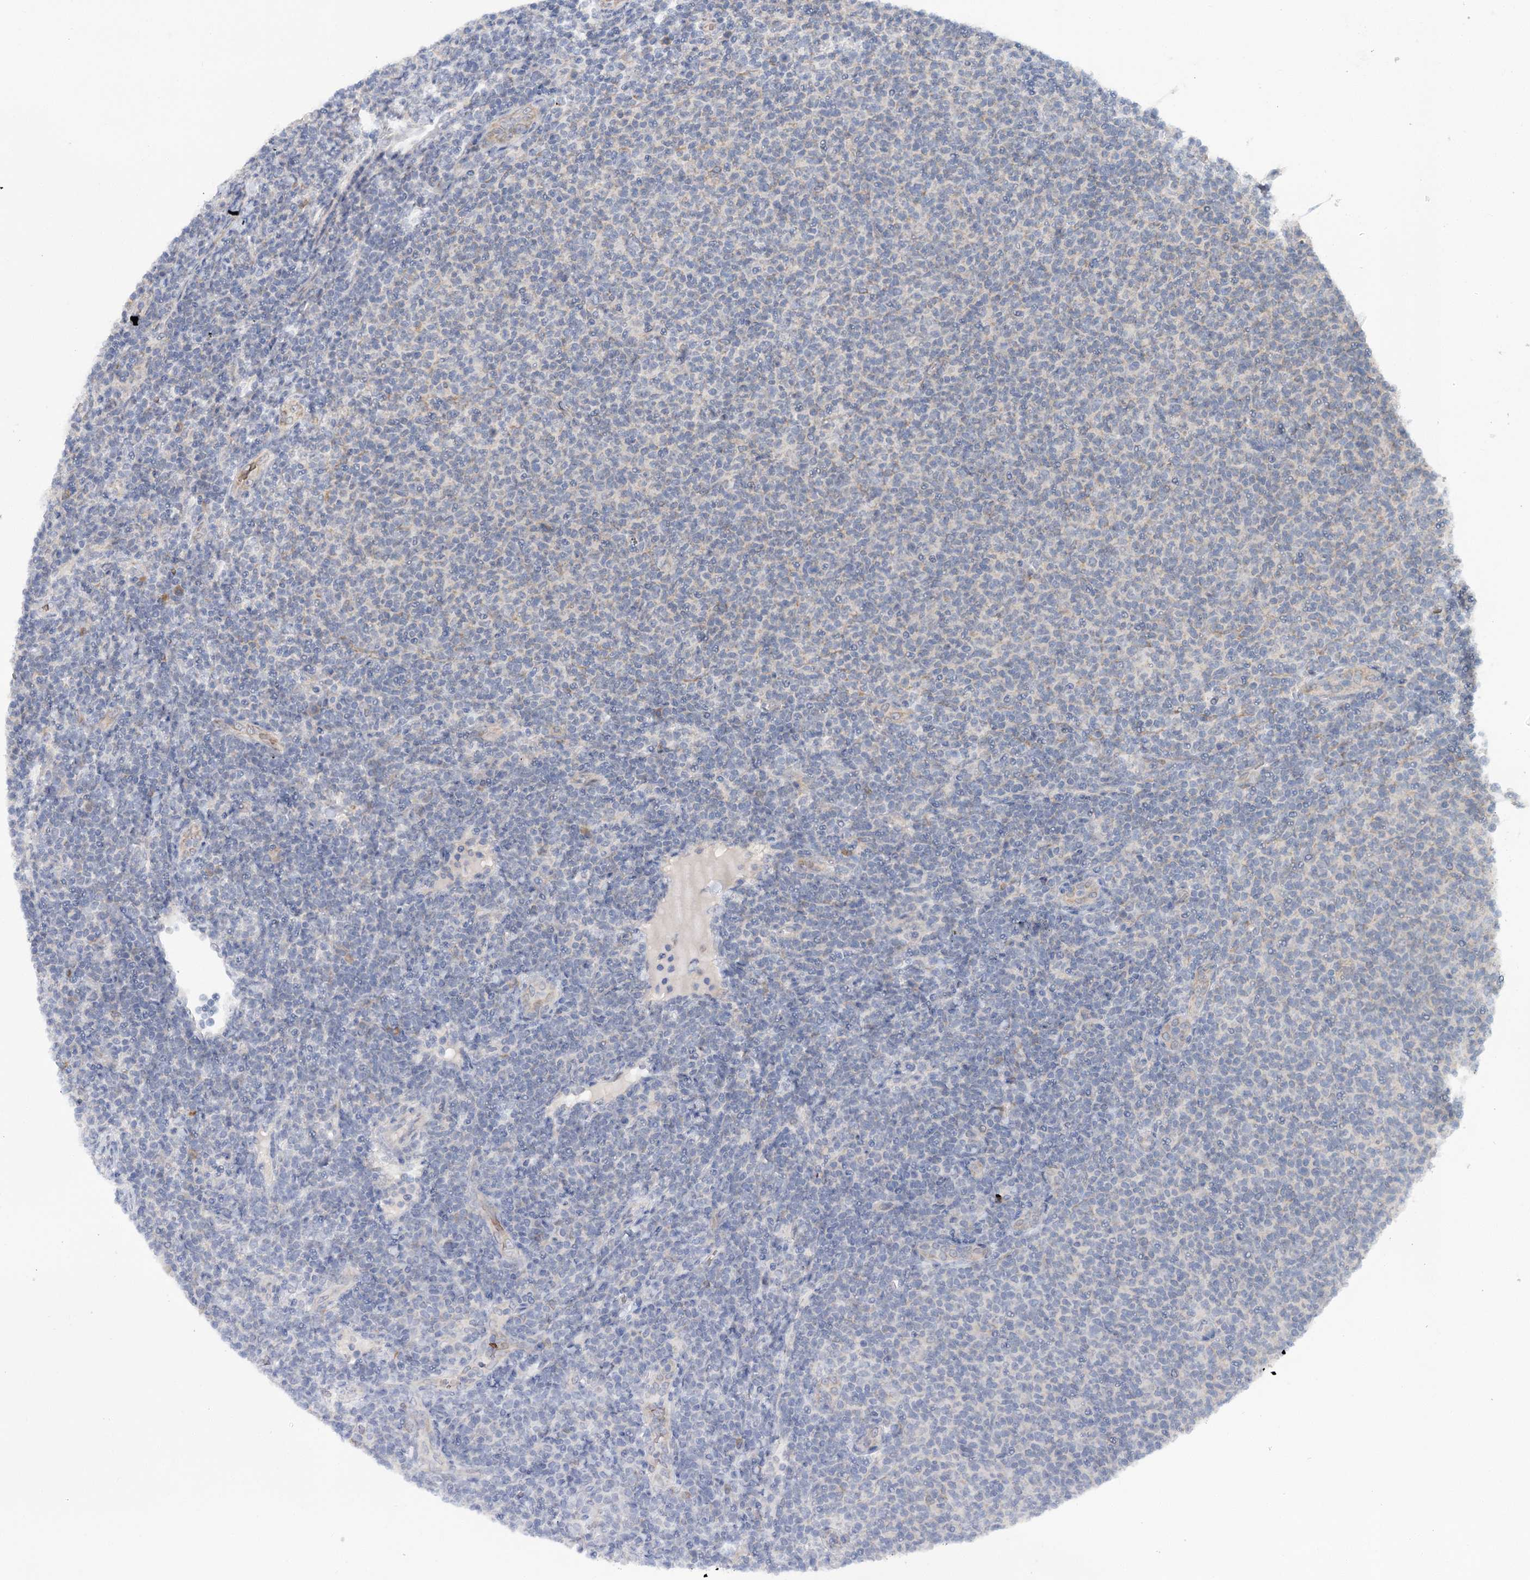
{"staining": {"intensity": "negative", "quantity": "none", "location": "none"}, "tissue": "lymphoma", "cell_type": "Tumor cells", "image_type": "cancer", "snomed": [{"axis": "morphology", "description": "Malignant lymphoma, non-Hodgkin's type, Low grade"}, {"axis": "topography", "description": "Lymph node"}], "caption": "Malignant lymphoma, non-Hodgkin's type (low-grade) was stained to show a protein in brown. There is no significant positivity in tumor cells.", "gene": "CIB4", "patient": {"sex": "male", "age": 66}}